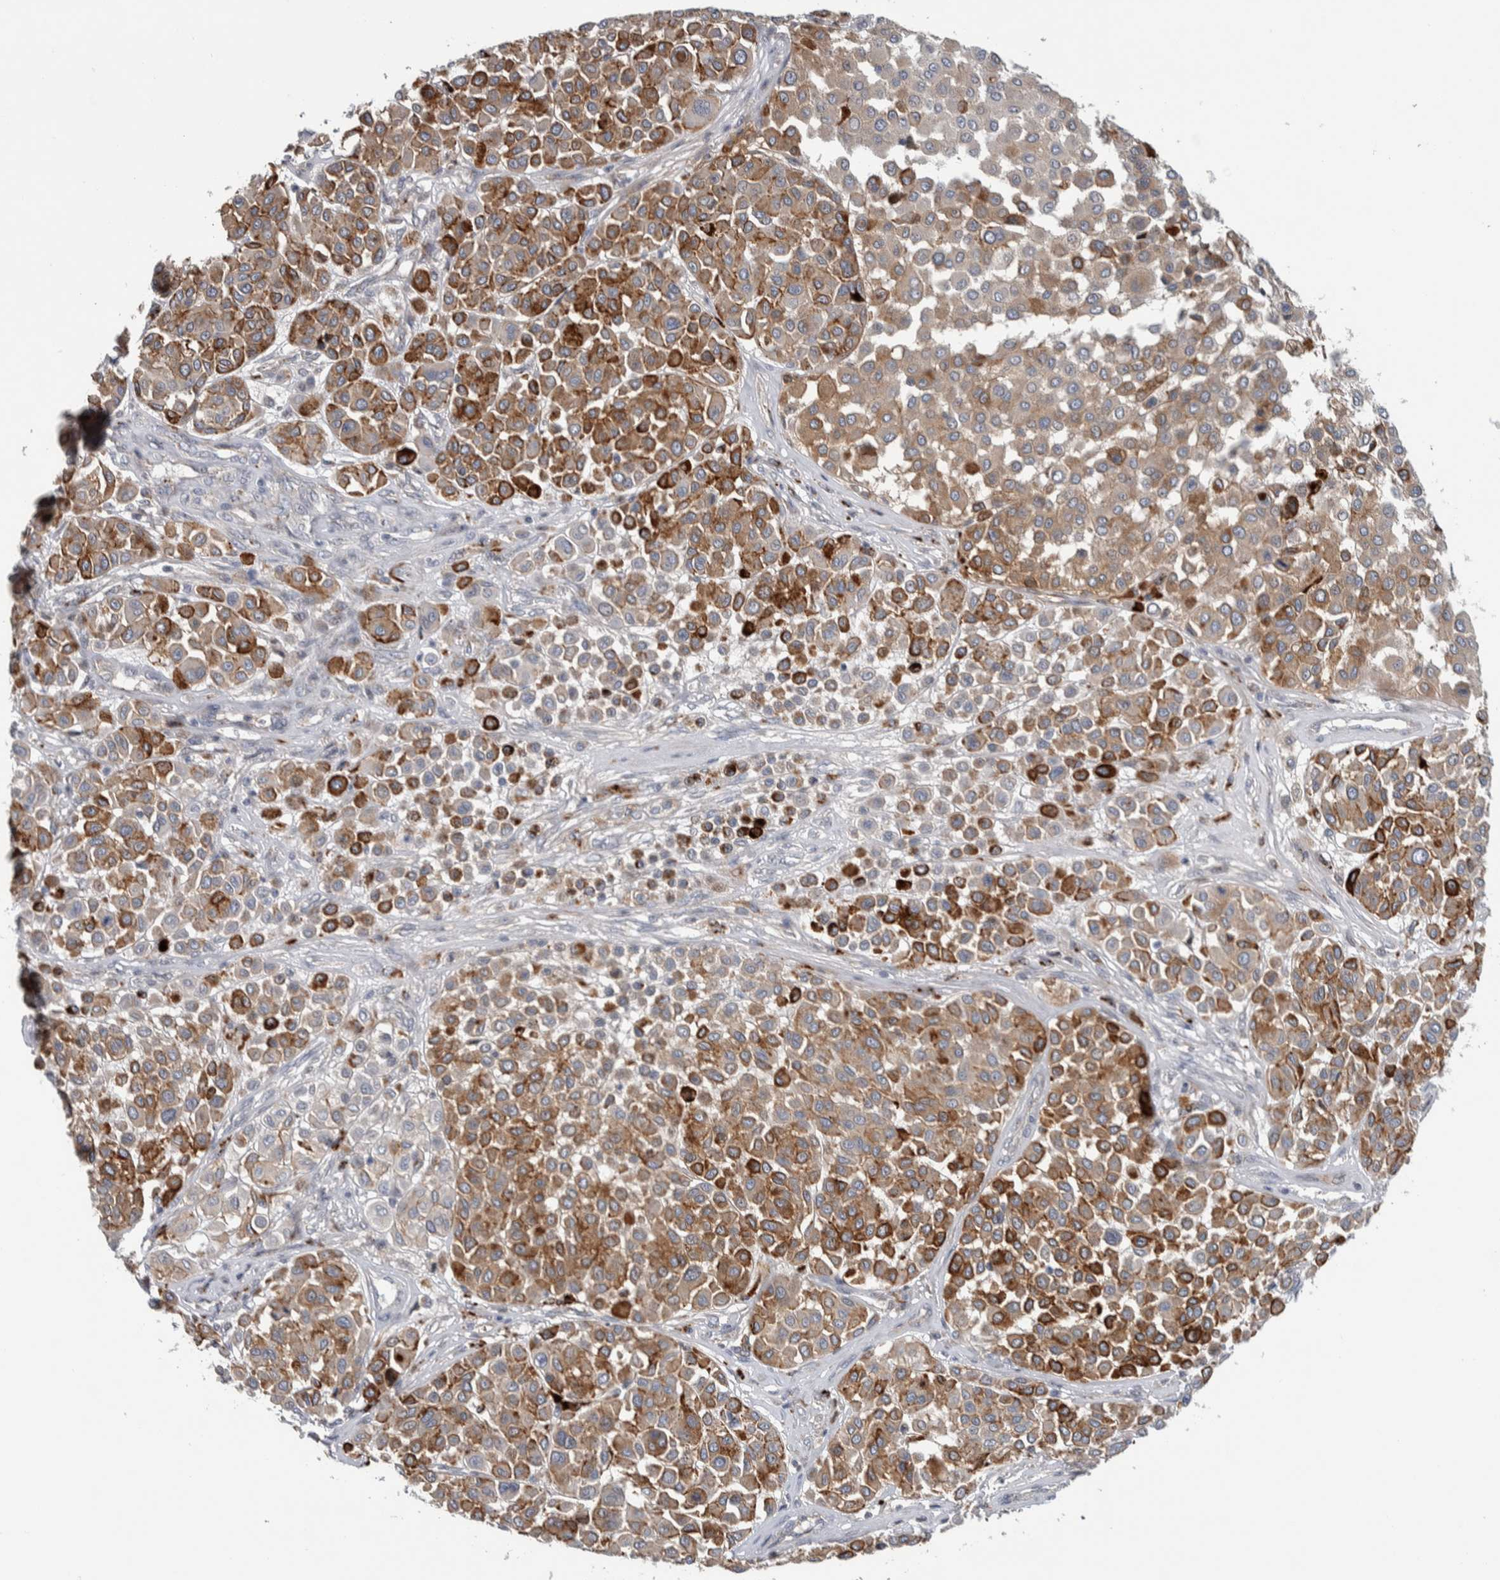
{"staining": {"intensity": "moderate", "quantity": "25%-75%", "location": "cytoplasmic/membranous"}, "tissue": "melanoma", "cell_type": "Tumor cells", "image_type": "cancer", "snomed": [{"axis": "morphology", "description": "Malignant melanoma, Metastatic site"}, {"axis": "topography", "description": "Soft tissue"}], "caption": "Malignant melanoma (metastatic site) stained with immunohistochemistry exhibits moderate cytoplasmic/membranous positivity in about 25%-75% of tumor cells.", "gene": "FAM83G", "patient": {"sex": "male", "age": 41}}